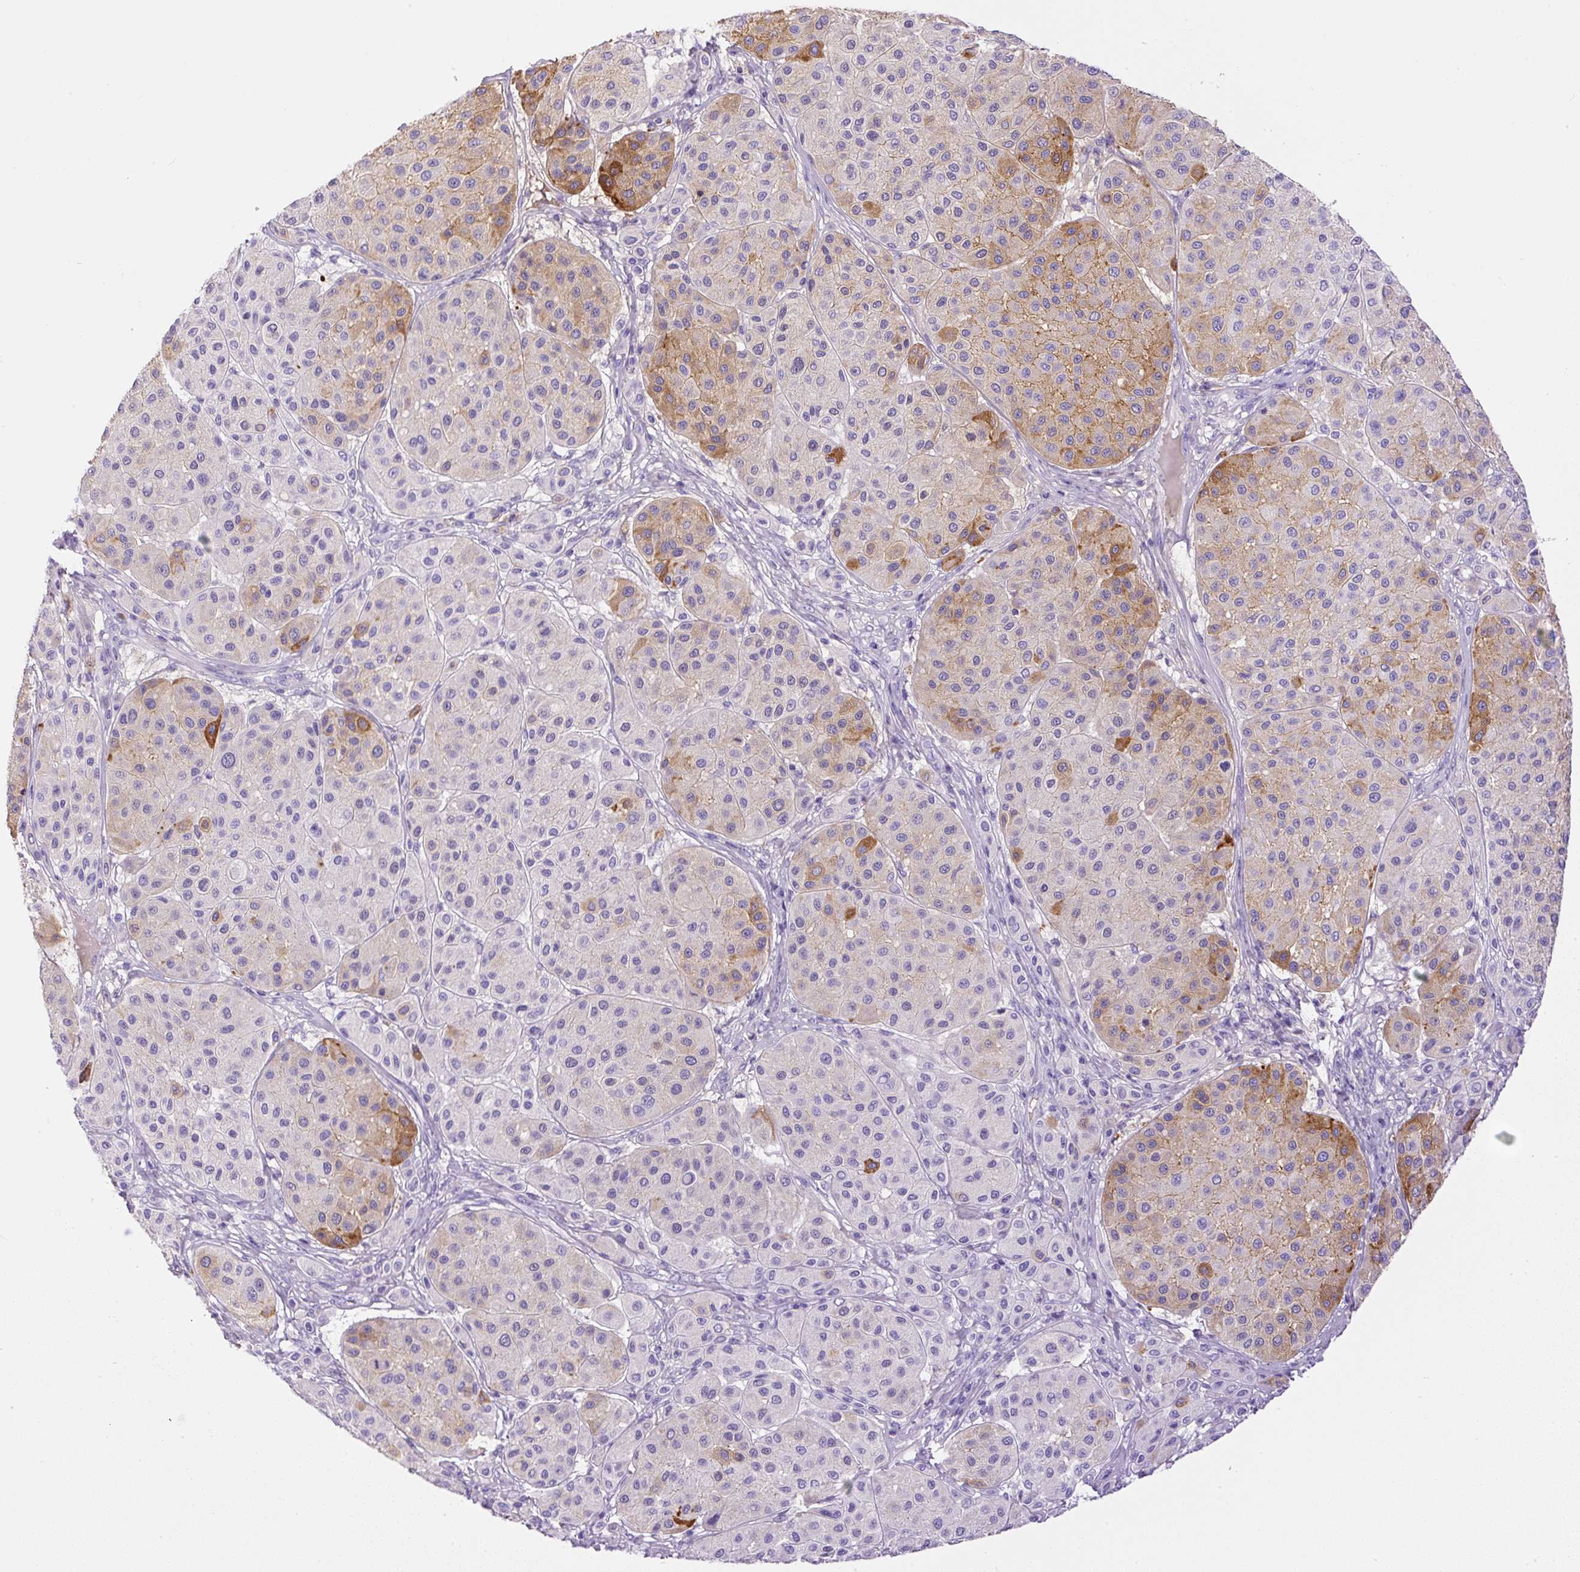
{"staining": {"intensity": "moderate", "quantity": "<25%", "location": "cytoplasmic/membranous"}, "tissue": "melanoma", "cell_type": "Tumor cells", "image_type": "cancer", "snomed": [{"axis": "morphology", "description": "Malignant melanoma, Metastatic site"}, {"axis": "topography", "description": "Smooth muscle"}], "caption": "Immunohistochemical staining of malignant melanoma (metastatic site) demonstrates moderate cytoplasmic/membranous protein positivity in approximately <25% of tumor cells. The staining is performed using DAB (3,3'-diaminobenzidine) brown chromogen to label protein expression. The nuclei are counter-stained blue using hematoxylin.", "gene": "APCS", "patient": {"sex": "male", "age": 41}}